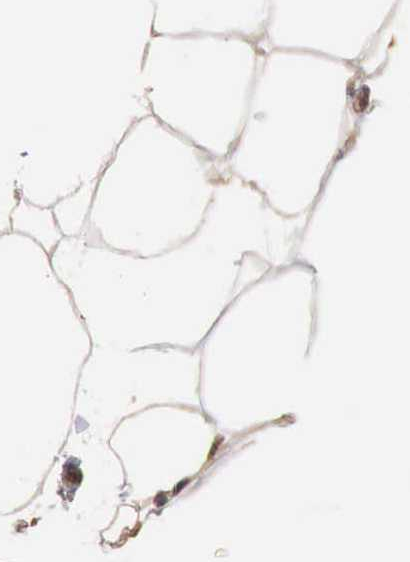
{"staining": {"intensity": "moderate", "quantity": ">75%", "location": "cytoplasmic/membranous"}, "tissue": "adipose tissue", "cell_type": "Adipocytes", "image_type": "normal", "snomed": [{"axis": "morphology", "description": "Normal tissue, NOS"}, {"axis": "morphology", "description": "Duct carcinoma"}, {"axis": "topography", "description": "Breast"}, {"axis": "topography", "description": "Adipose tissue"}], "caption": "Adipose tissue stained with immunohistochemistry displays moderate cytoplasmic/membranous staining in approximately >75% of adipocytes. (Stains: DAB (3,3'-diaminobenzidine) in brown, nuclei in blue, Microscopy: brightfield microscopy at high magnification).", "gene": "BMX", "patient": {"sex": "female", "age": 37}}